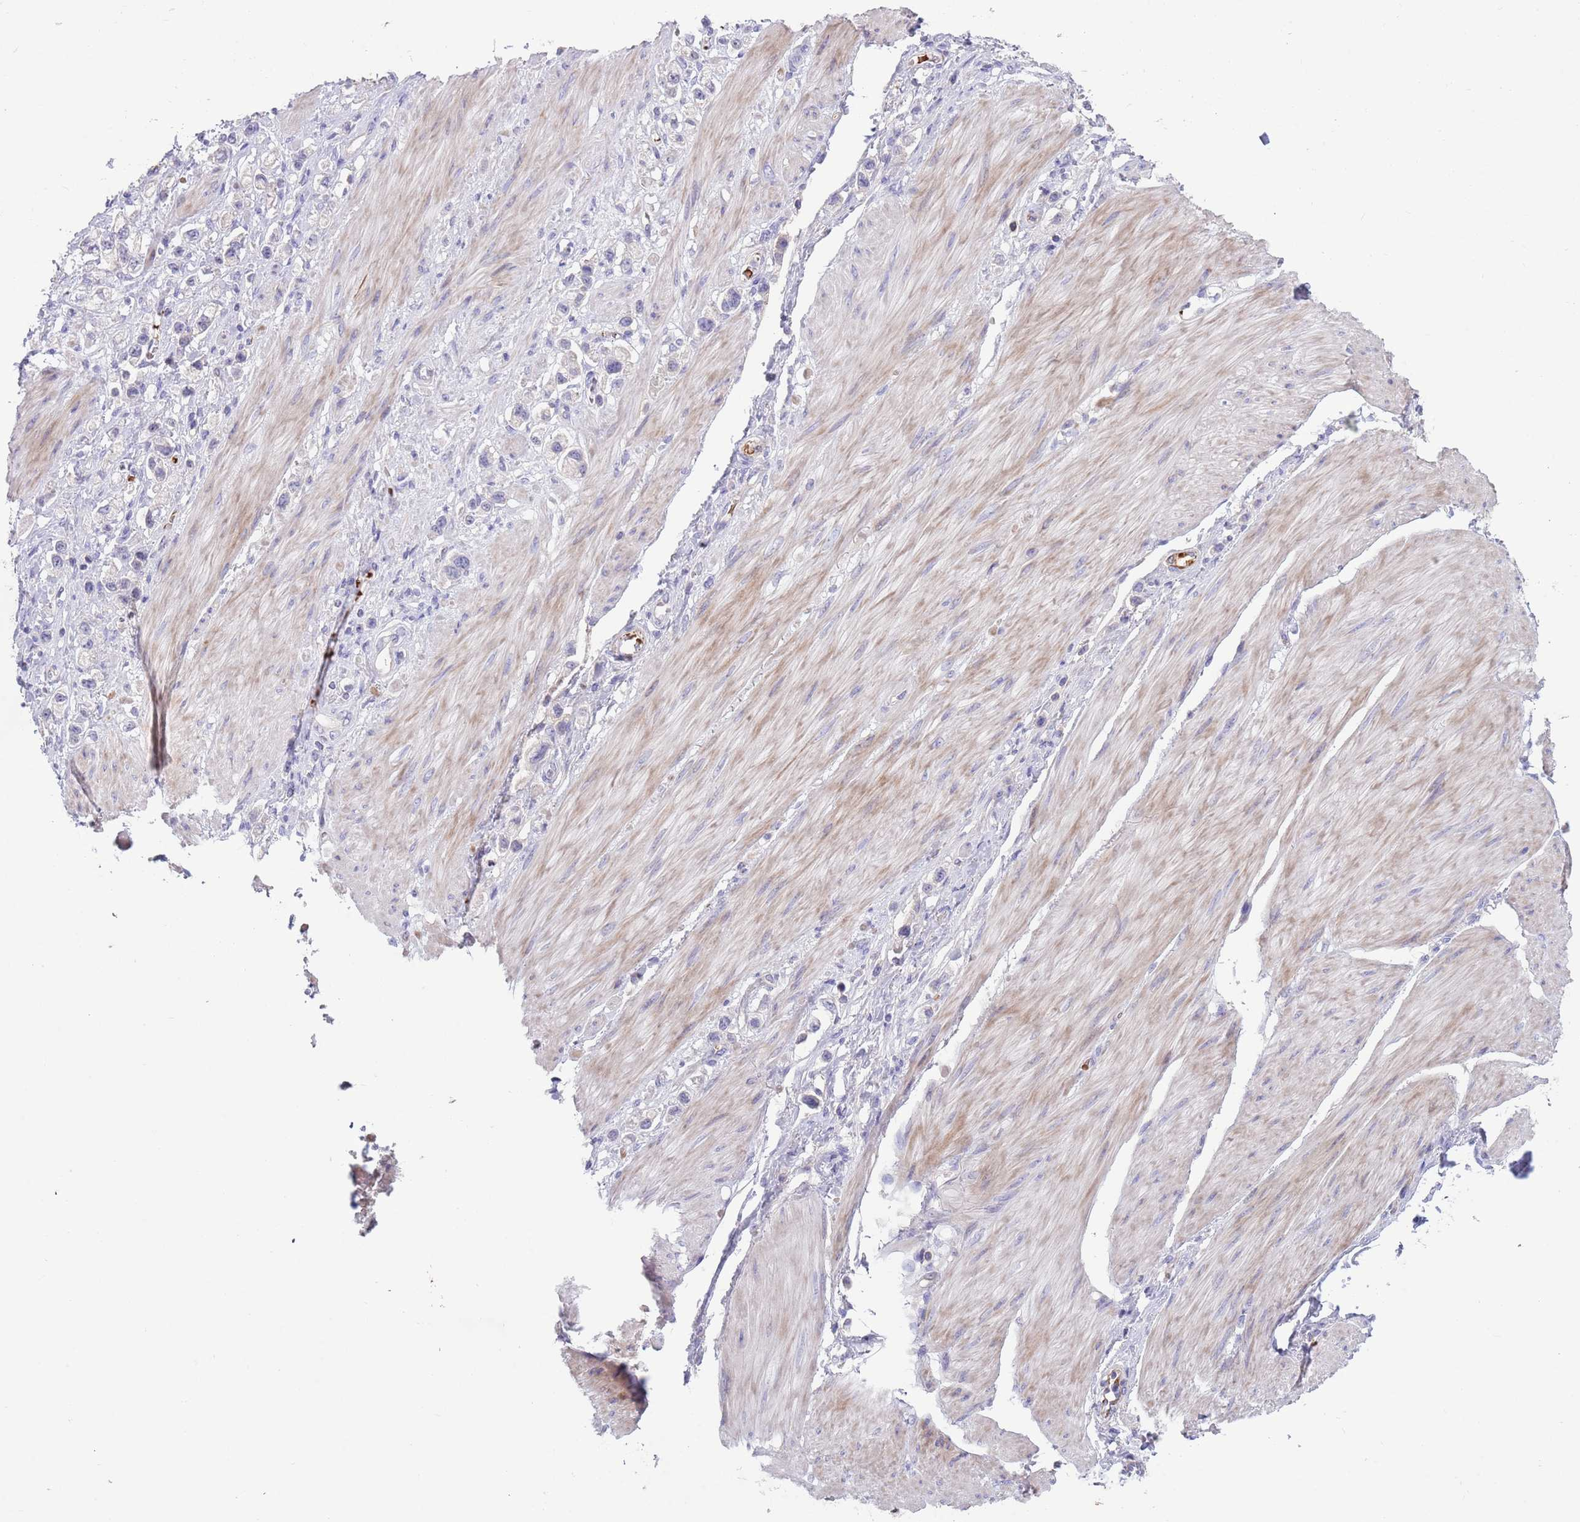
{"staining": {"intensity": "negative", "quantity": "none", "location": "none"}, "tissue": "stomach cancer", "cell_type": "Tumor cells", "image_type": "cancer", "snomed": [{"axis": "morphology", "description": "Adenocarcinoma, NOS"}, {"axis": "topography", "description": "Stomach"}], "caption": "IHC image of stomach cancer stained for a protein (brown), which displays no expression in tumor cells.", "gene": "ZNF14", "patient": {"sex": "female", "age": 65}}